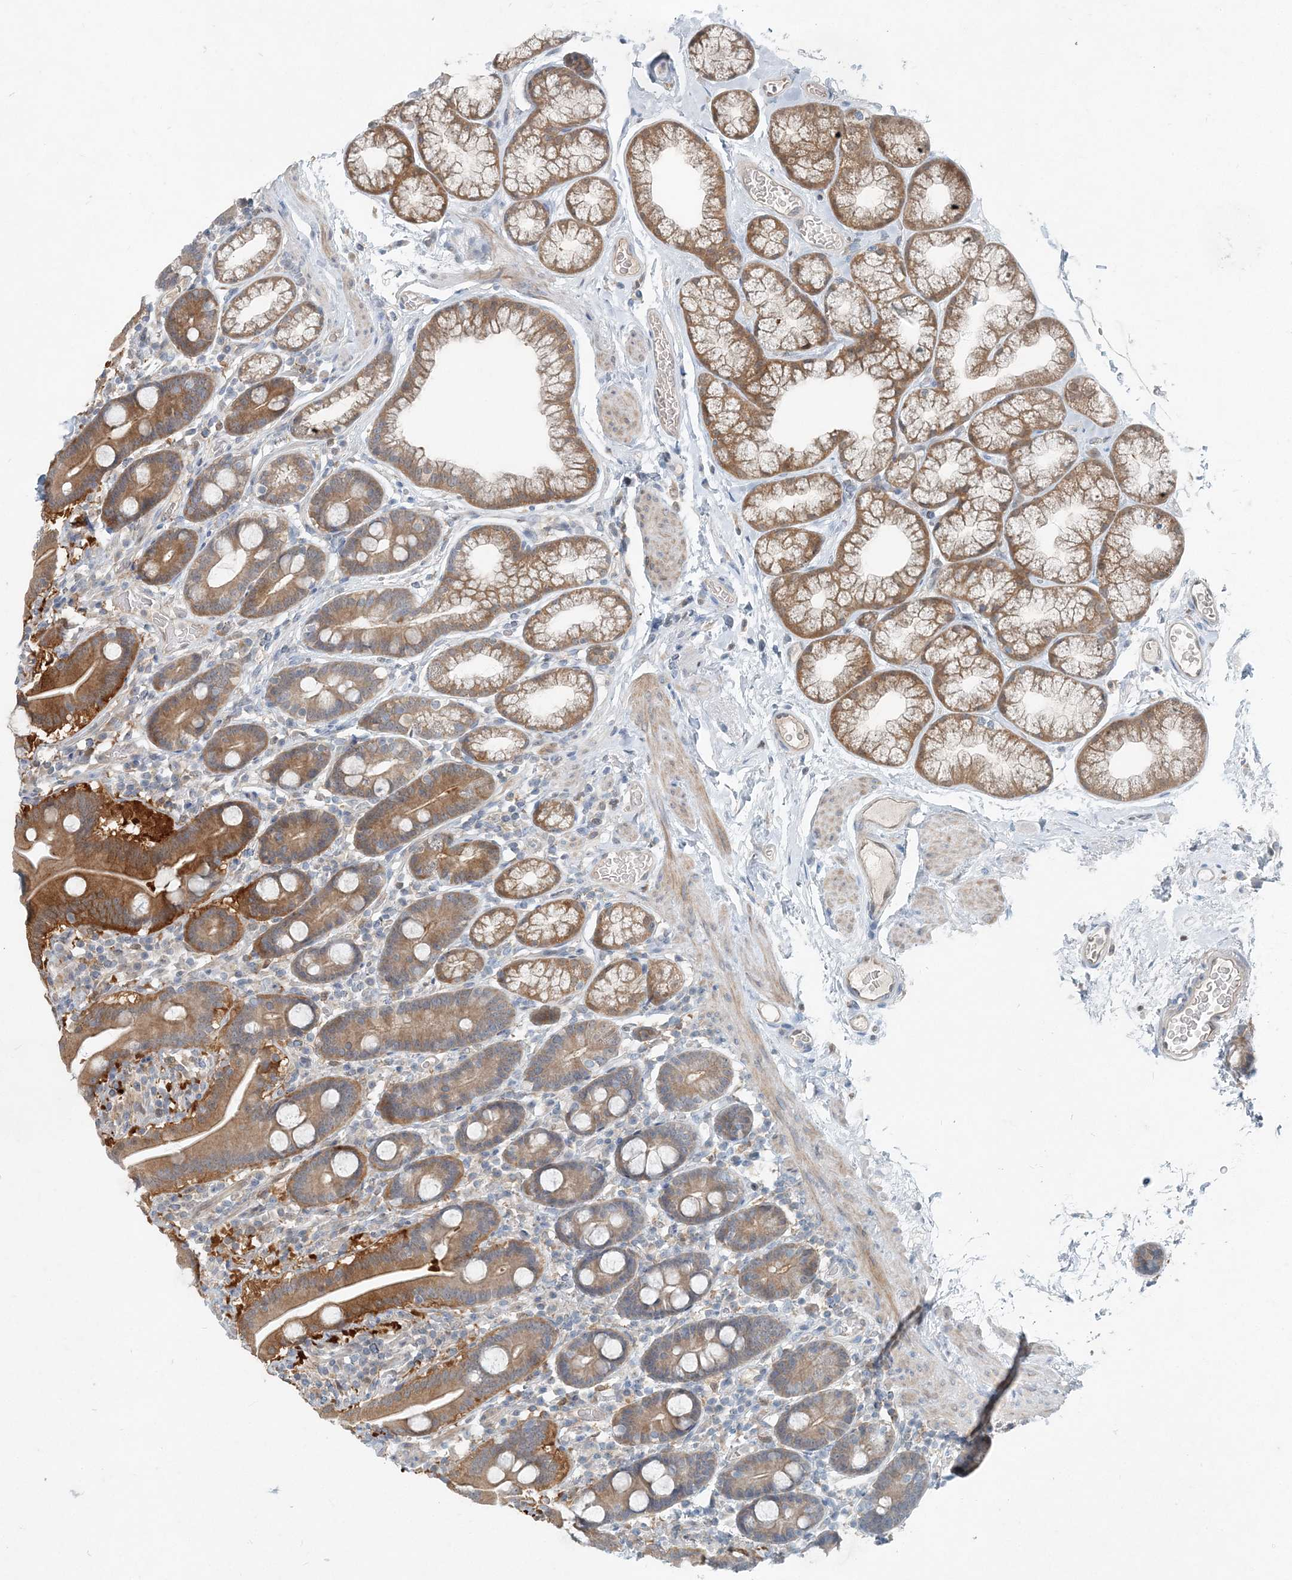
{"staining": {"intensity": "moderate", "quantity": ">75%", "location": "cytoplasmic/membranous"}, "tissue": "duodenum", "cell_type": "Glandular cells", "image_type": "normal", "snomed": [{"axis": "morphology", "description": "Normal tissue, NOS"}, {"axis": "topography", "description": "Duodenum"}], "caption": "Duodenum stained with a protein marker shows moderate staining in glandular cells.", "gene": "ARMH1", "patient": {"sex": "male", "age": 55}}